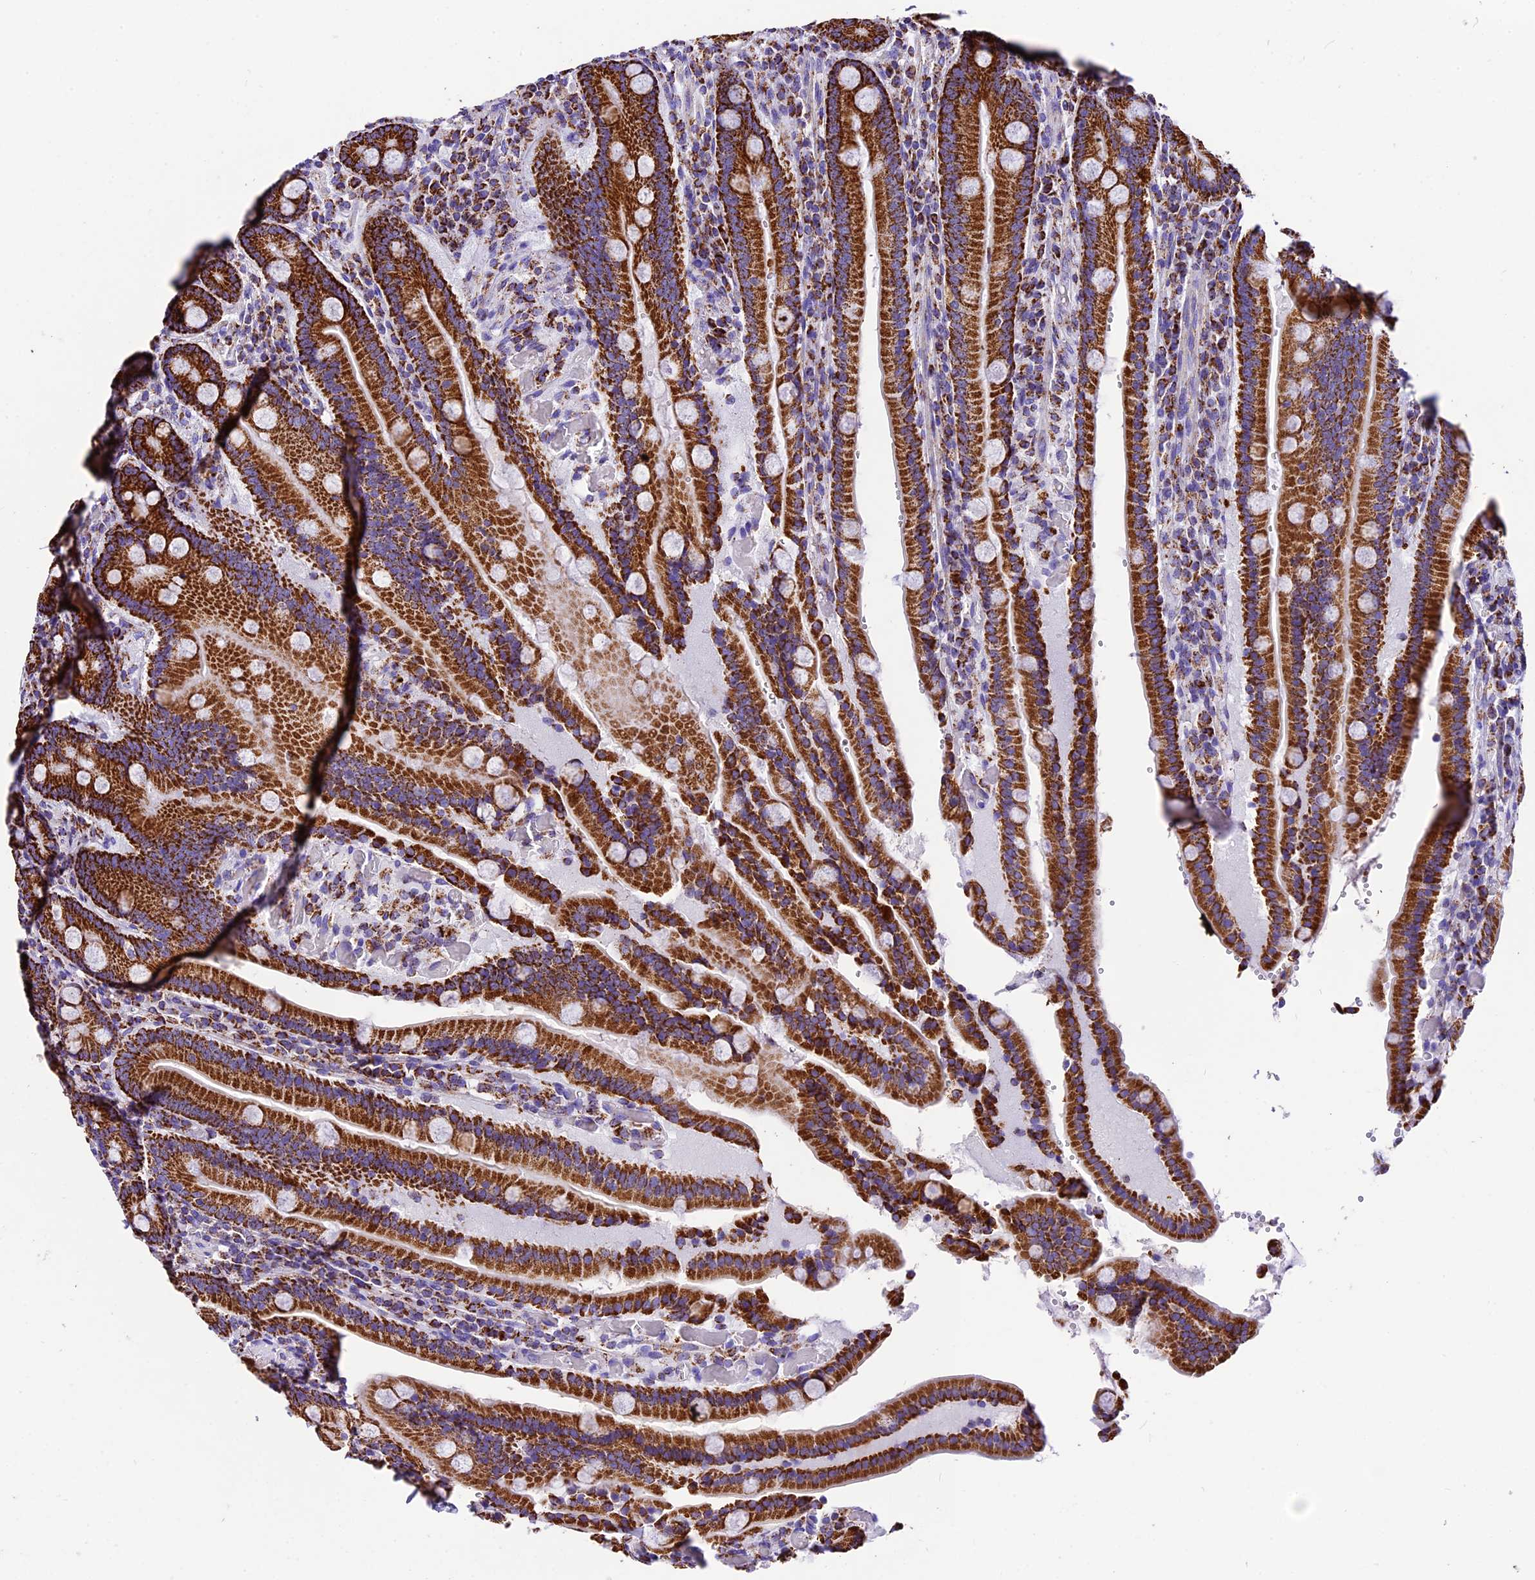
{"staining": {"intensity": "strong", "quantity": ">75%", "location": "cytoplasmic/membranous"}, "tissue": "duodenum", "cell_type": "Glandular cells", "image_type": "normal", "snomed": [{"axis": "morphology", "description": "Normal tissue, NOS"}, {"axis": "topography", "description": "Duodenum"}], "caption": "Immunohistochemical staining of benign duodenum displays high levels of strong cytoplasmic/membranous expression in approximately >75% of glandular cells.", "gene": "DCAF5", "patient": {"sex": "female", "age": 62}}